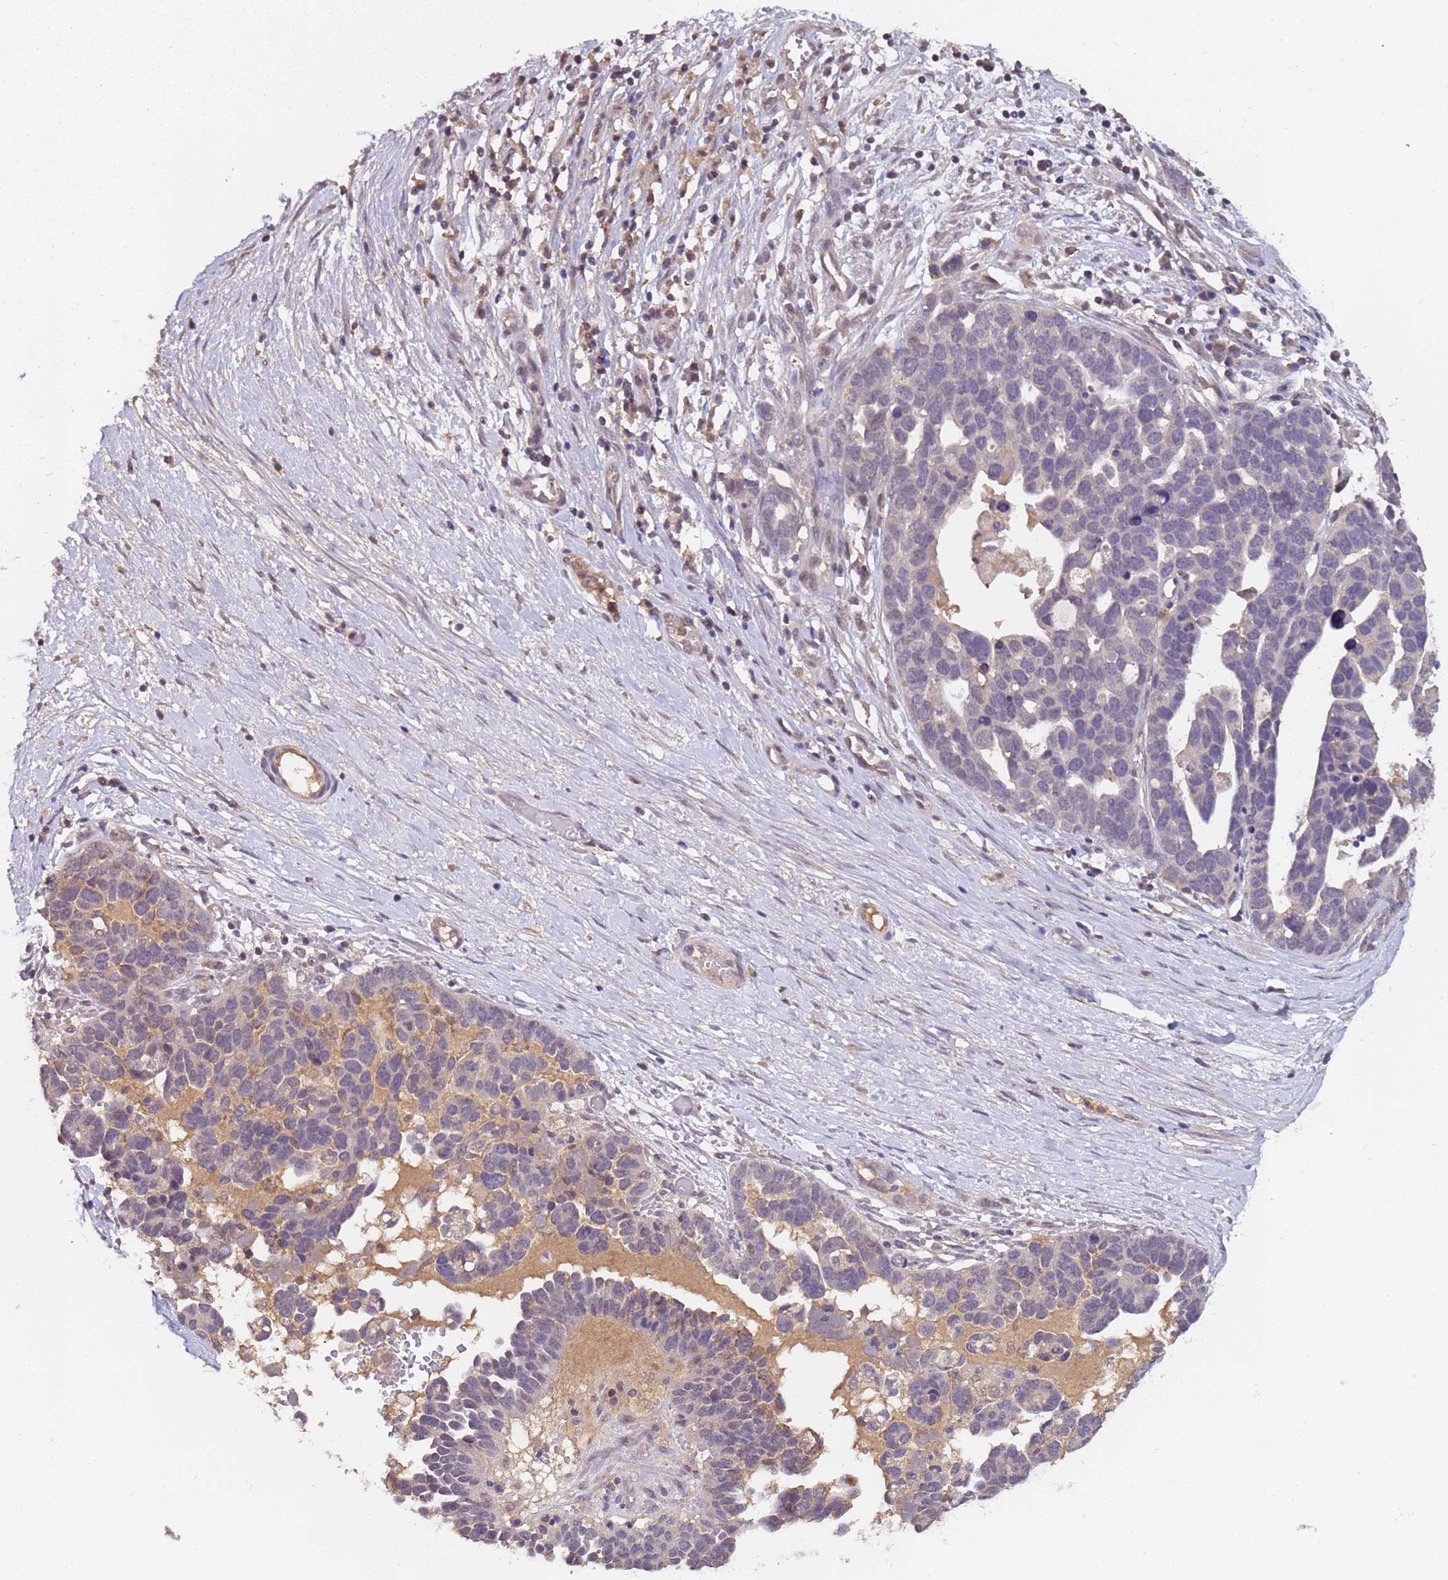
{"staining": {"intensity": "negative", "quantity": "none", "location": "none"}, "tissue": "ovarian cancer", "cell_type": "Tumor cells", "image_type": "cancer", "snomed": [{"axis": "morphology", "description": "Cystadenocarcinoma, serous, NOS"}, {"axis": "topography", "description": "Ovary"}], "caption": "The histopathology image reveals no staining of tumor cells in ovarian serous cystadenocarcinoma.", "gene": "ZNF248", "patient": {"sex": "female", "age": 54}}